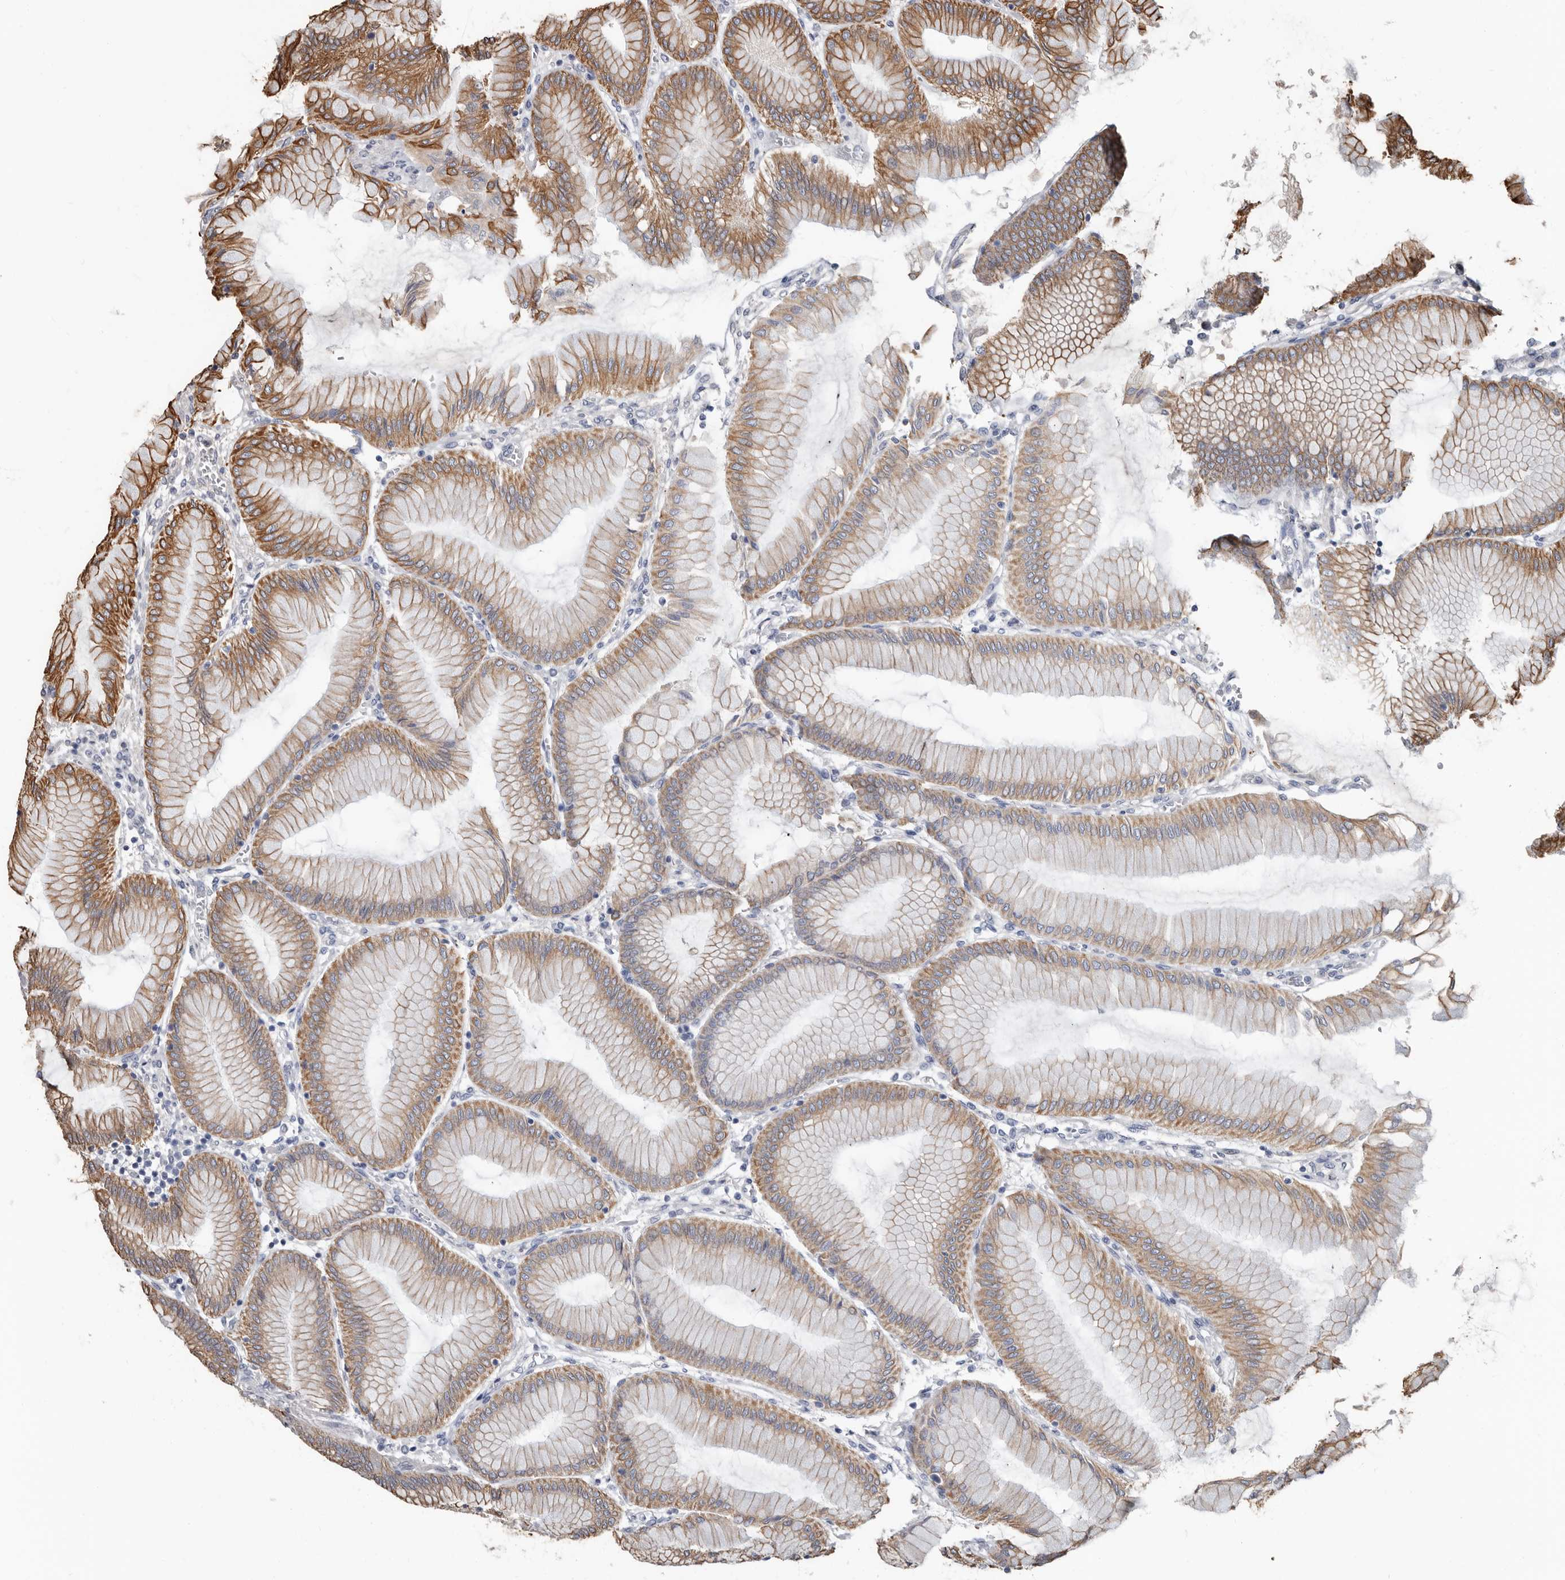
{"staining": {"intensity": "moderate", "quantity": ">75%", "location": "cytoplasmic/membranous"}, "tissue": "stomach", "cell_type": "Glandular cells", "image_type": "normal", "snomed": [{"axis": "morphology", "description": "Normal tissue, NOS"}, {"axis": "topography", "description": "Stomach, upper"}], "caption": "This is a photomicrograph of immunohistochemistry staining of normal stomach, which shows moderate staining in the cytoplasmic/membranous of glandular cells.", "gene": "MRPL18", "patient": {"sex": "female", "age": 56}}